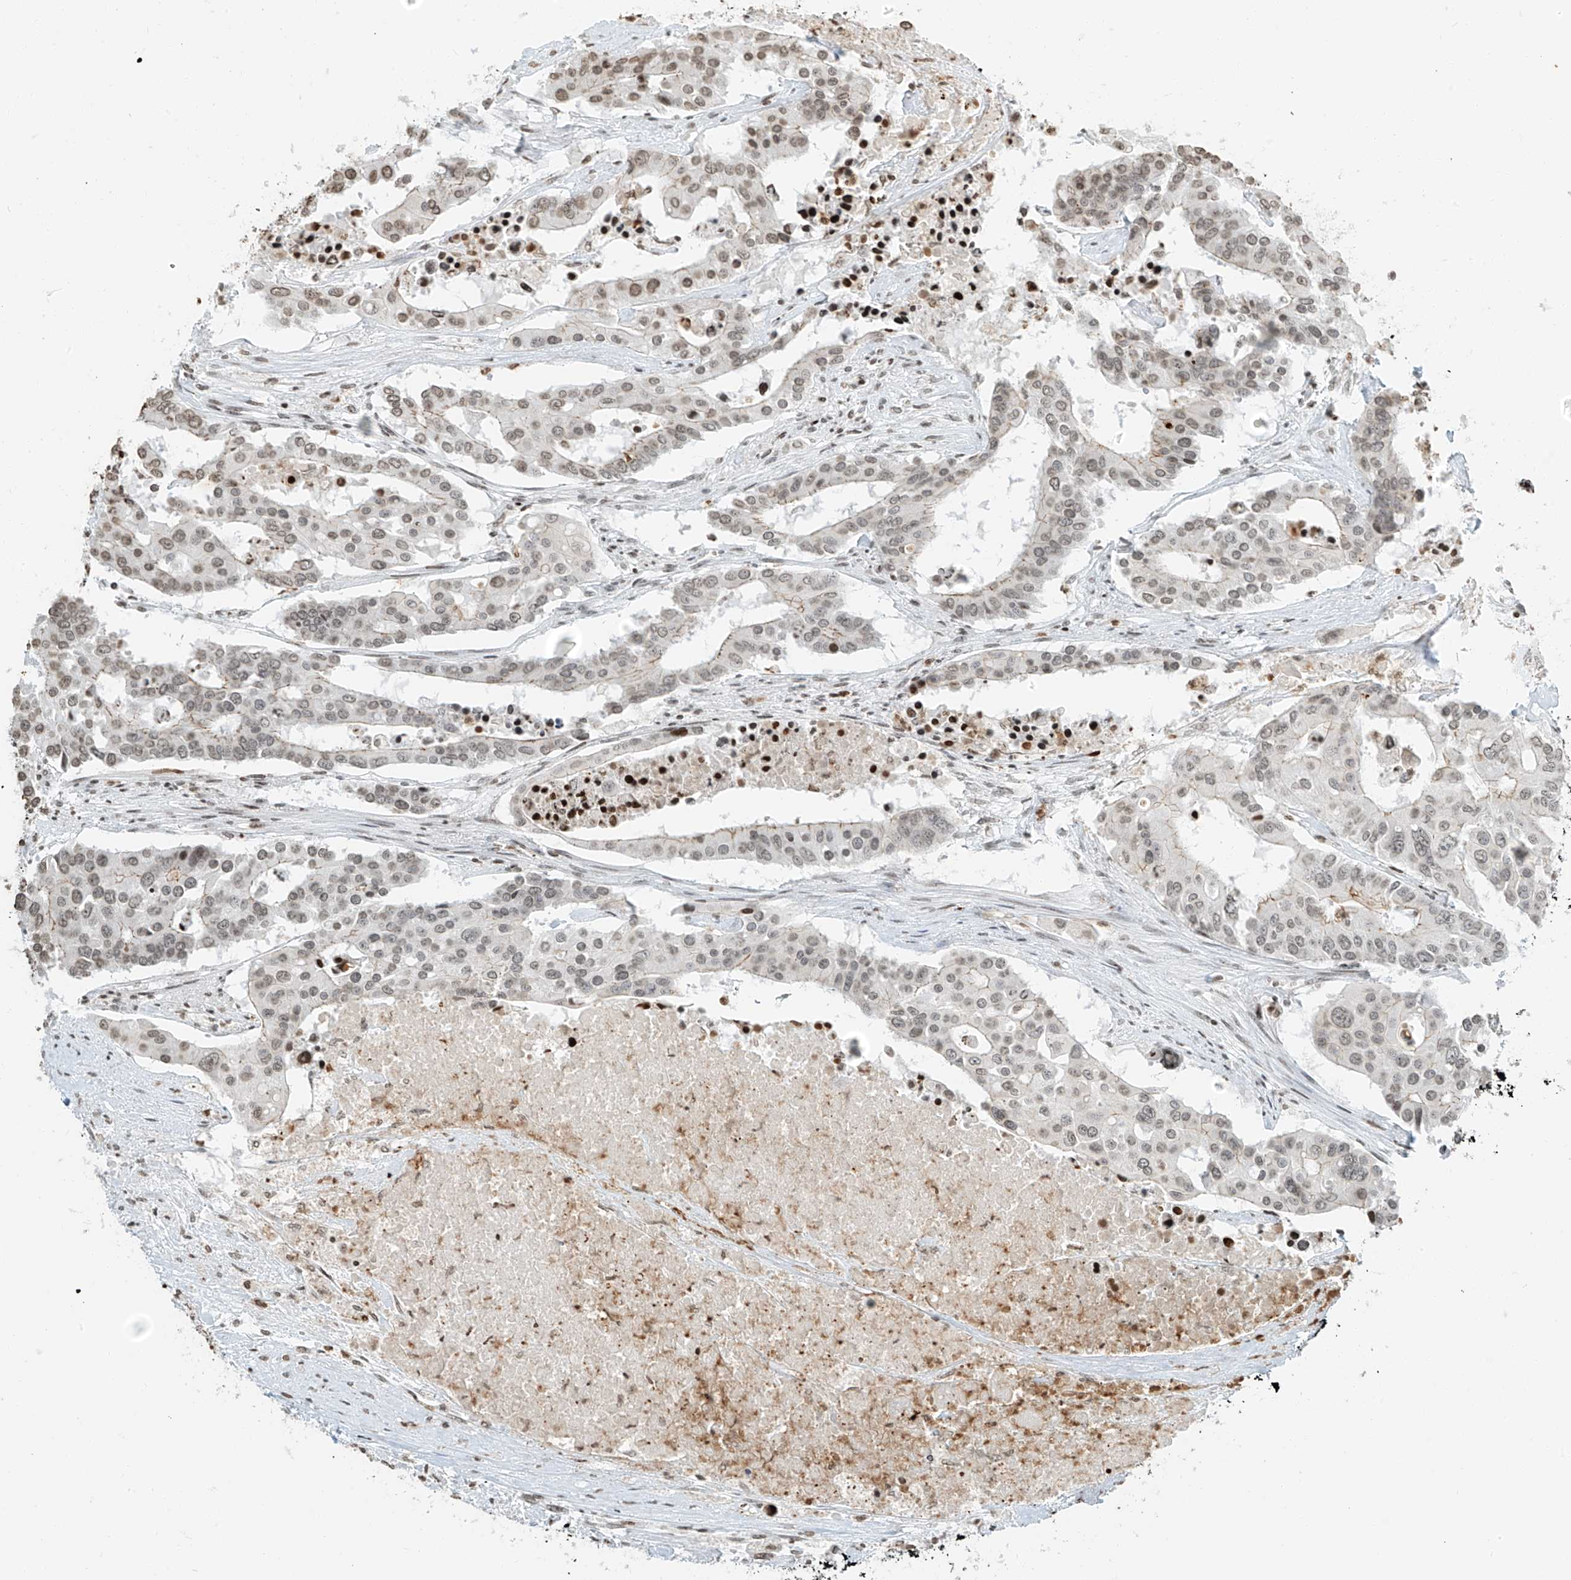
{"staining": {"intensity": "weak", "quantity": ">75%", "location": "nuclear"}, "tissue": "colorectal cancer", "cell_type": "Tumor cells", "image_type": "cancer", "snomed": [{"axis": "morphology", "description": "Adenocarcinoma, NOS"}, {"axis": "topography", "description": "Colon"}], "caption": "Immunohistochemical staining of human colorectal cancer exhibits low levels of weak nuclear positivity in about >75% of tumor cells.", "gene": "C17orf58", "patient": {"sex": "male", "age": 77}}